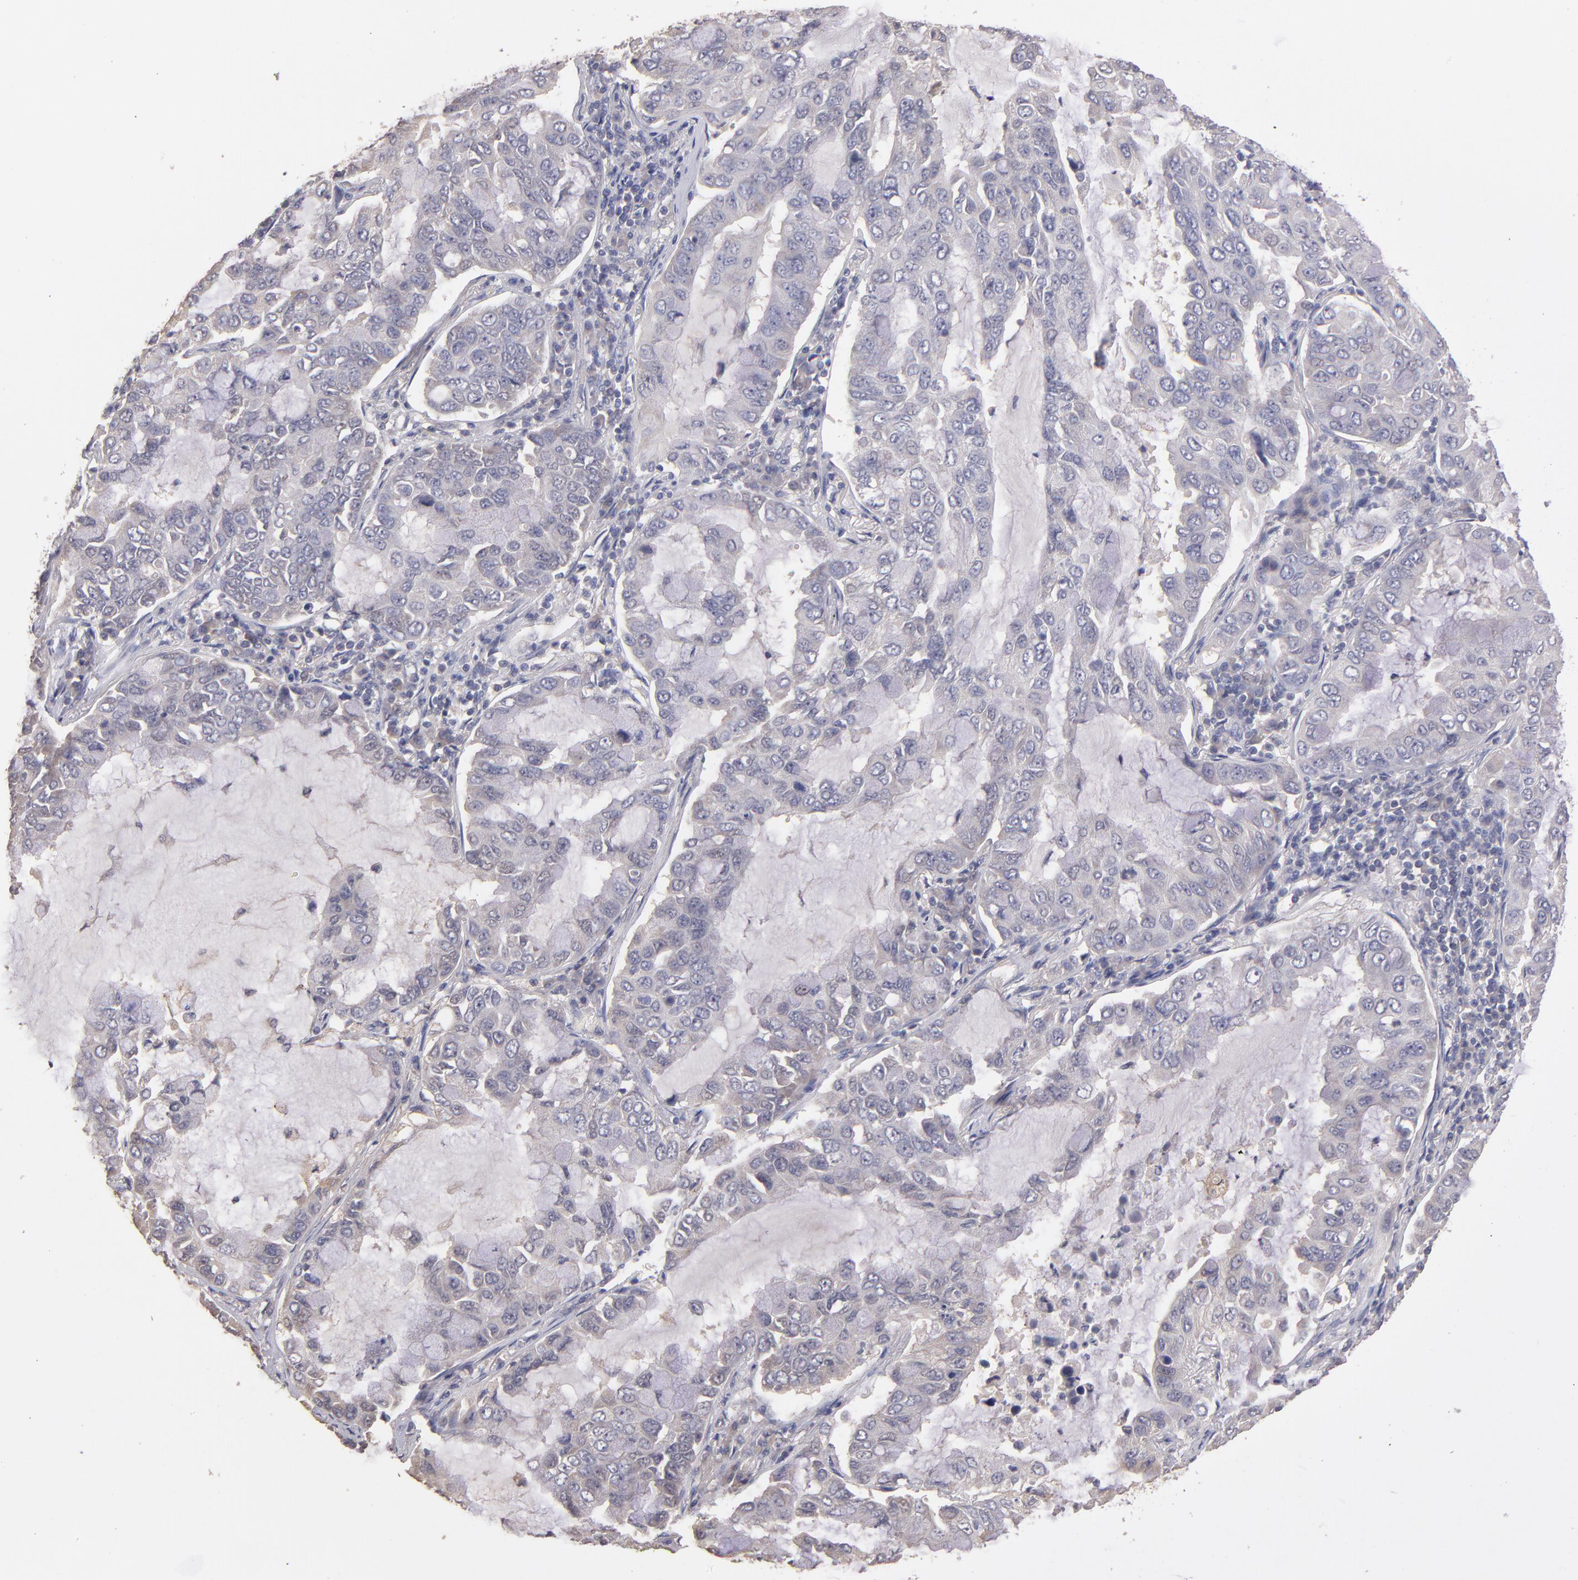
{"staining": {"intensity": "negative", "quantity": "none", "location": "none"}, "tissue": "lung cancer", "cell_type": "Tumor cells", "image_type": "cancer", "snomed": [{"axis": "morphology", "description": "Adenocarcinoma, NOS"}, {"axis": "topography", "description": "Lung"}], "caption": "The IHC micrograph has no significant staining in tumor cells of lung adenocarcinoma tissue.", "gene": "GNAZ", "patient": {"sex": "male", "age": 64}}